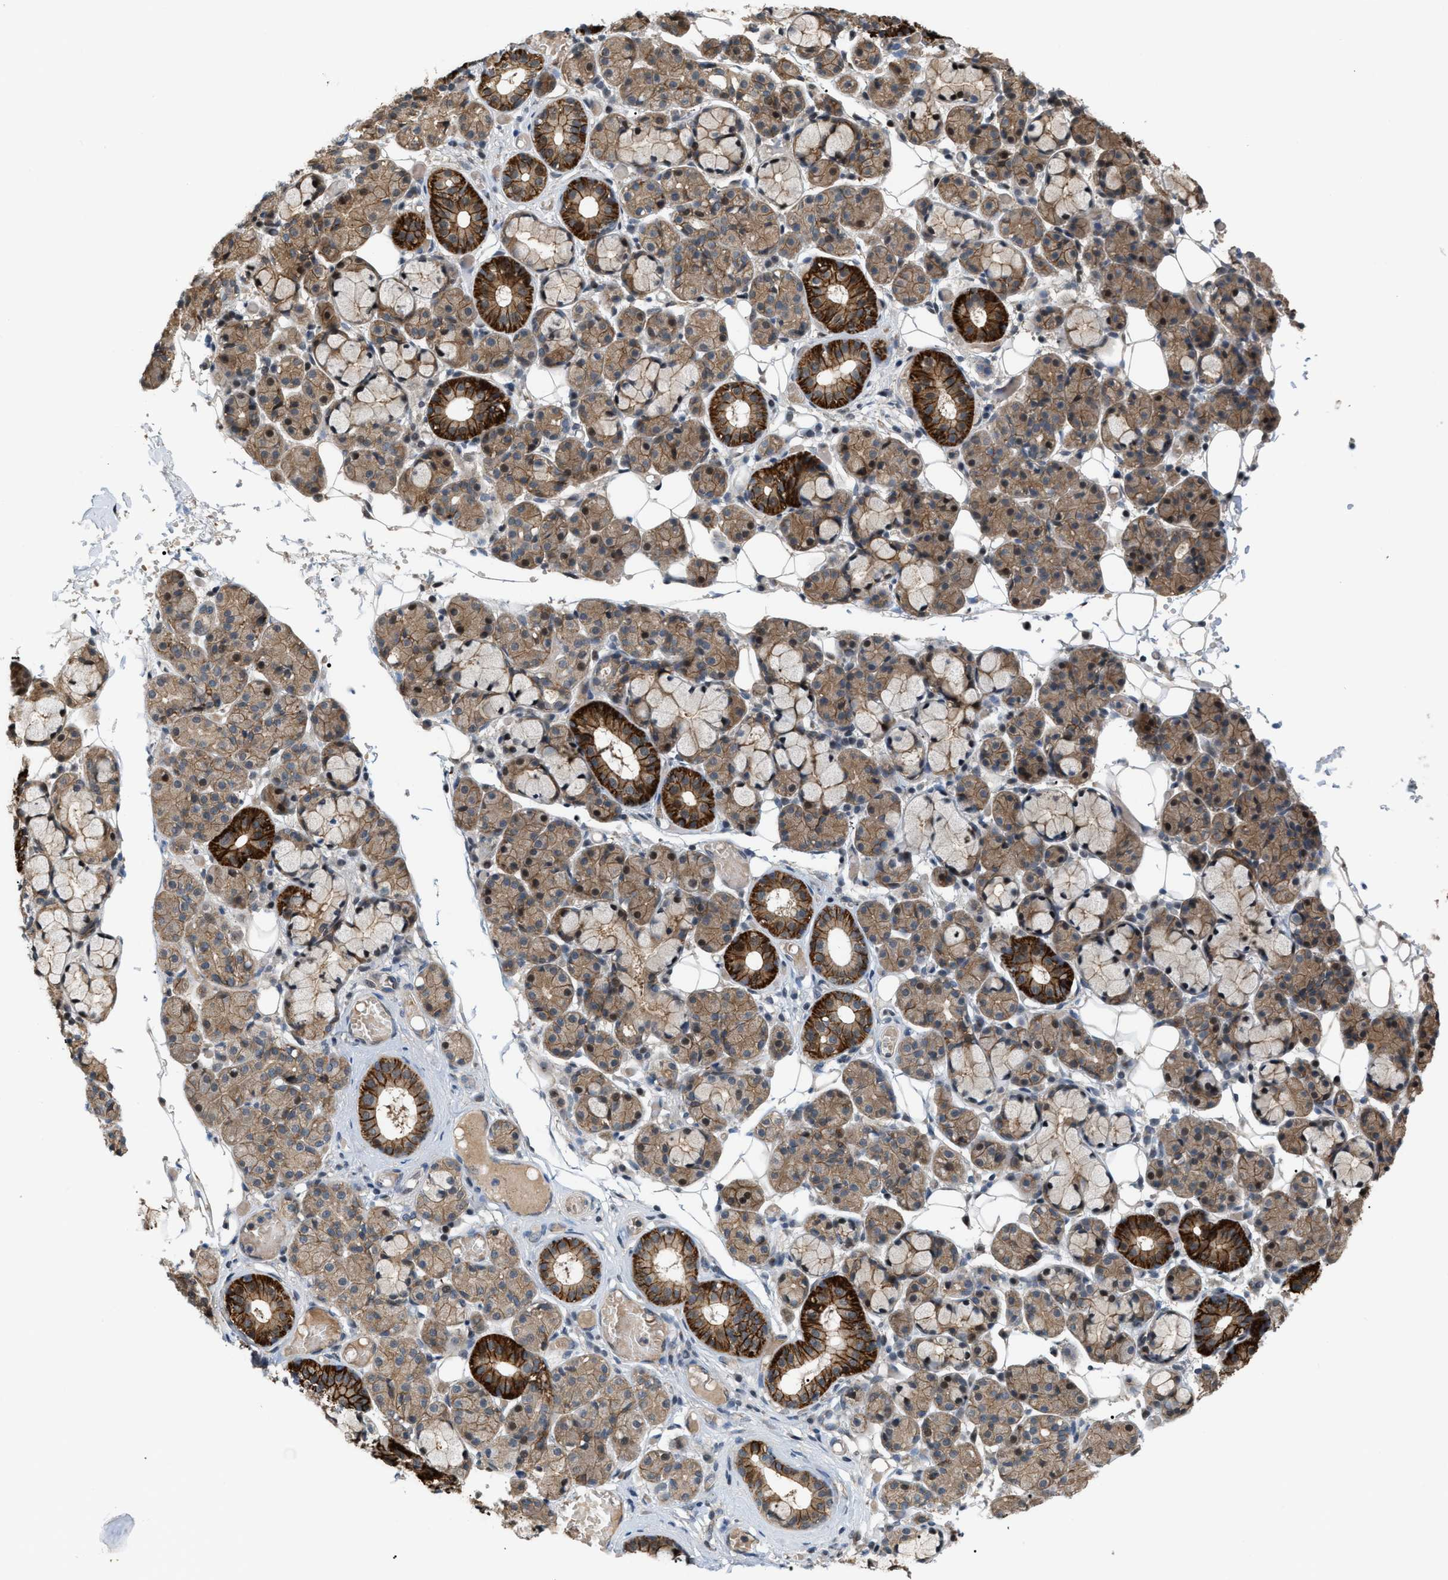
{"staining": {"intensity": "strong", "quantity": "25%-75%", "location": "cytoplasmic/membranous,nuclear"}, "tissue": "salivary gland", "cell_type": "Glandular cells", "image_type": "normal", "snomed": [{"axis": "morphology", "description": "Normal tissue, NOS"}, {"axis": "topography", "description": "Salivary gland"}], "caption": "A brown stain shows strong cytoplasmic/membranous,nuclear expression of a protein in glandular cells of benign human salivary gland.", "gene": "RFFL", "patient": {"sex": "male", "age": 63}}